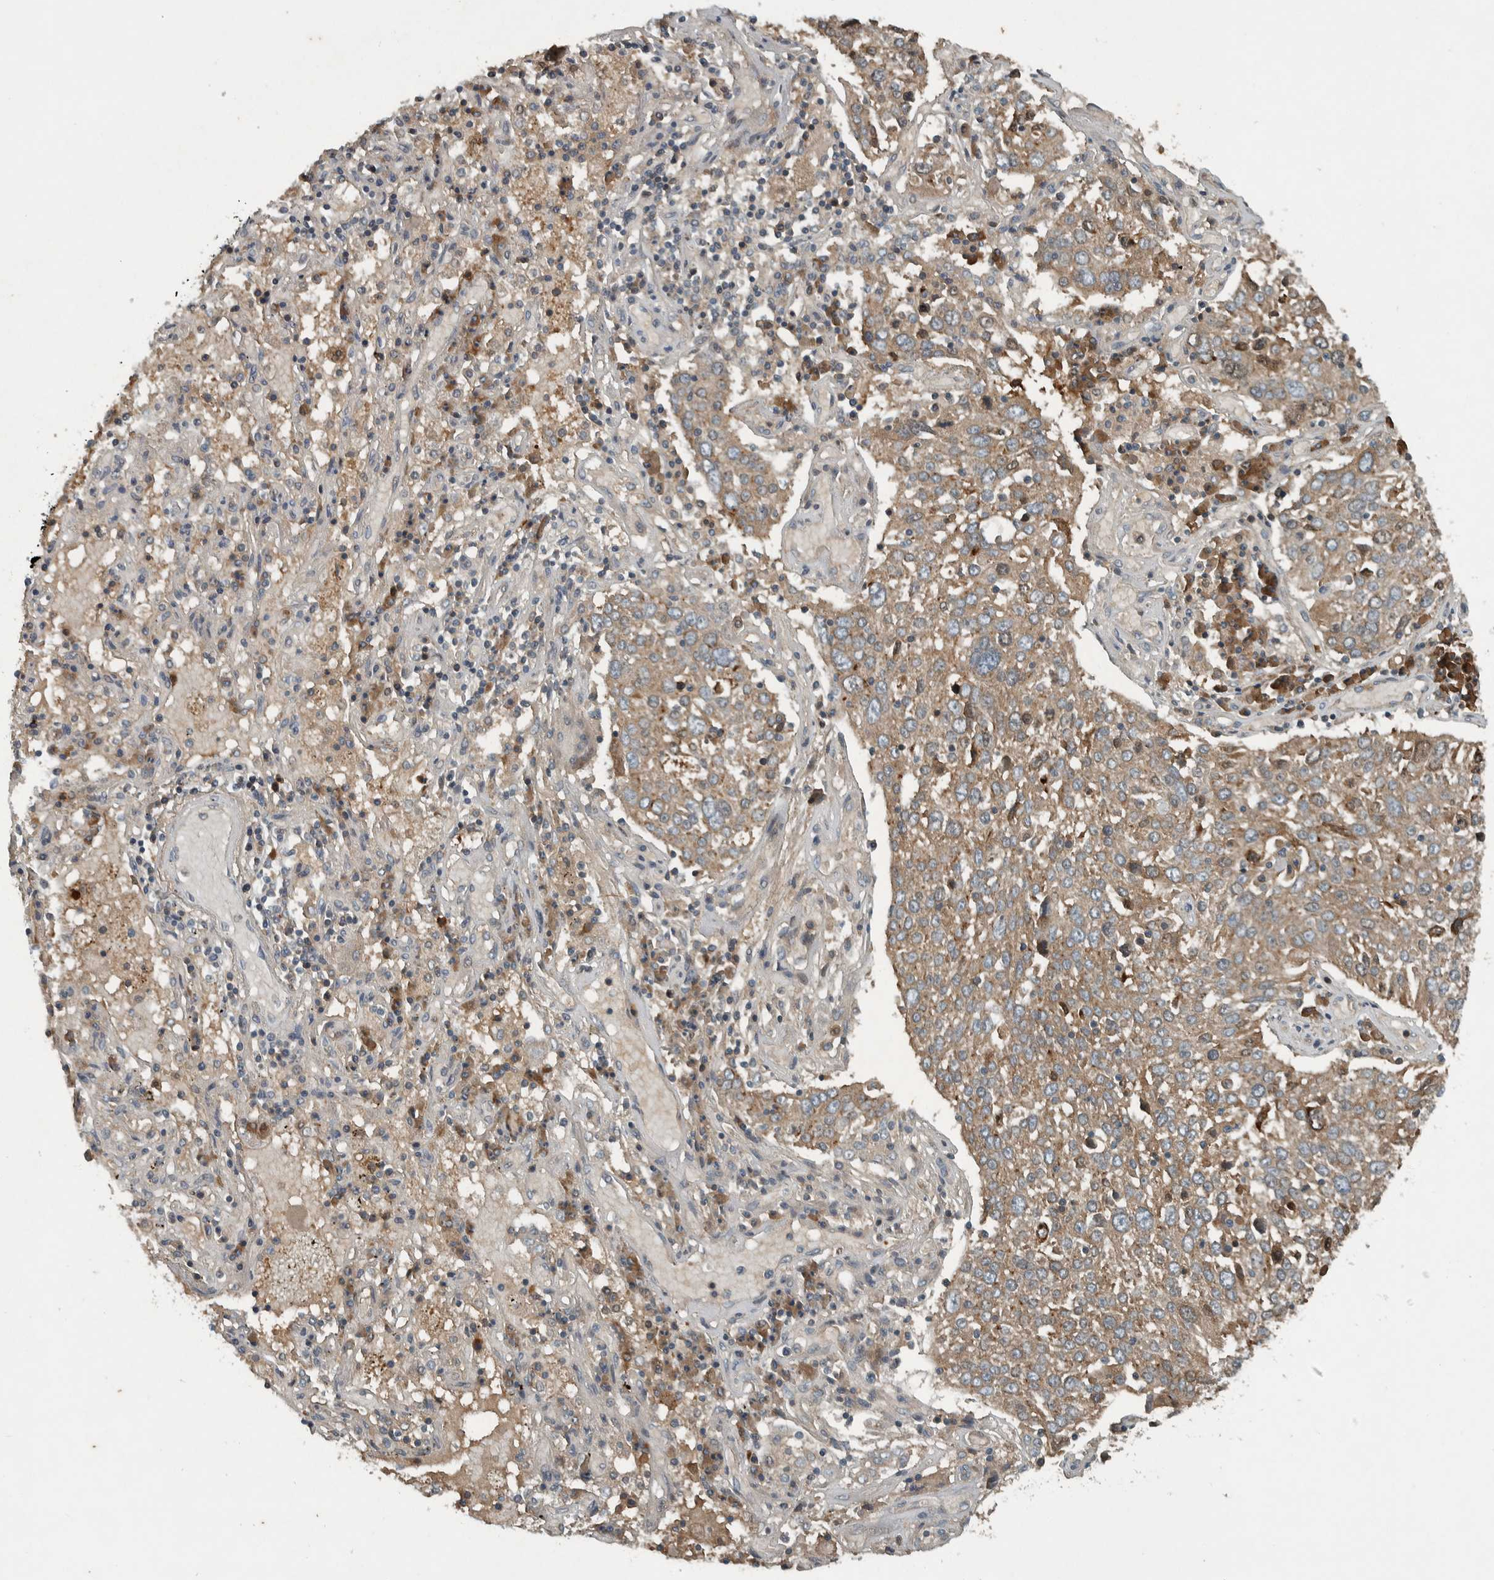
{"staining": {"intensity": "moderate", "quantity": ">75%", "location": "cytoplasmic/membranous"}, "tissue": "lung cancer", "cell_type": "Tumor cells", "image_type": "cancer", "snomed": [{"axis": "morphology", "description": "Squamous cell carcinoma, NOS"}, {"axis": "topography", "description": "Lung"}], "caption": "Protein staining of squamous cell carcinoma (lung) tissue exhibits moderate cytoplasmic/membranous expression in approximately >75% of tumor cells.", "gene": "CLCN2", "patient": {"sex": "male", "age": 65}}